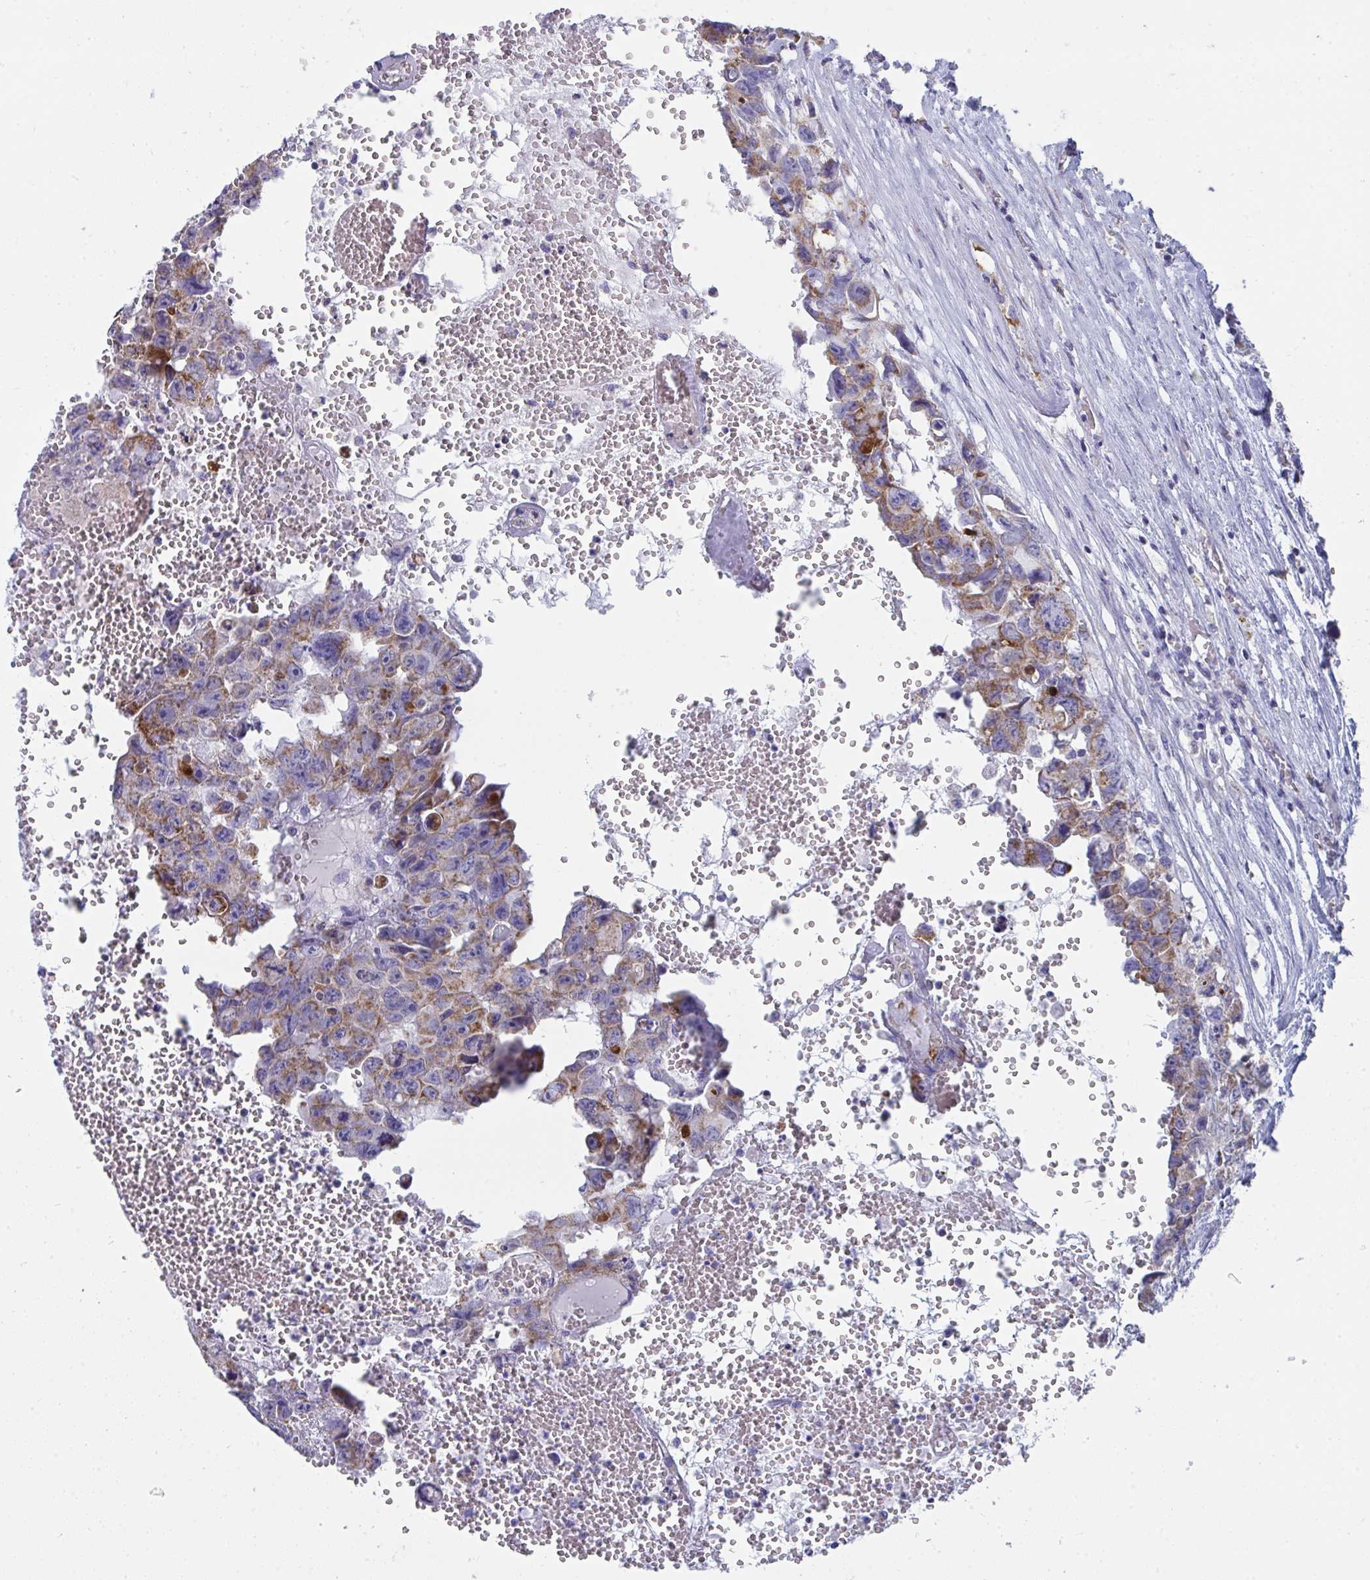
{"staining": {"intensity": "moderate", "quantity": "25%-75%", "location": "cytoplasmic/membranous"}, "tissue": "testis cancer", "cell_type": "Tumor cells", "image_type": "cancer", "snomed": [{"axis": "morphology", "description": "Seminoma, NOS"}, {"axis": "topography", "description": "Testis"}], "caption": "Protein positivity by immunohistochemistry shows moderate cytoplasmic/membranous staining in approximately 25%-75% of tumor cells in testis cancer. (IHC, brightfield microscopy, high magnification).", "gene": "AIFM1", "patient": {"sex": "male", "age": 26}}